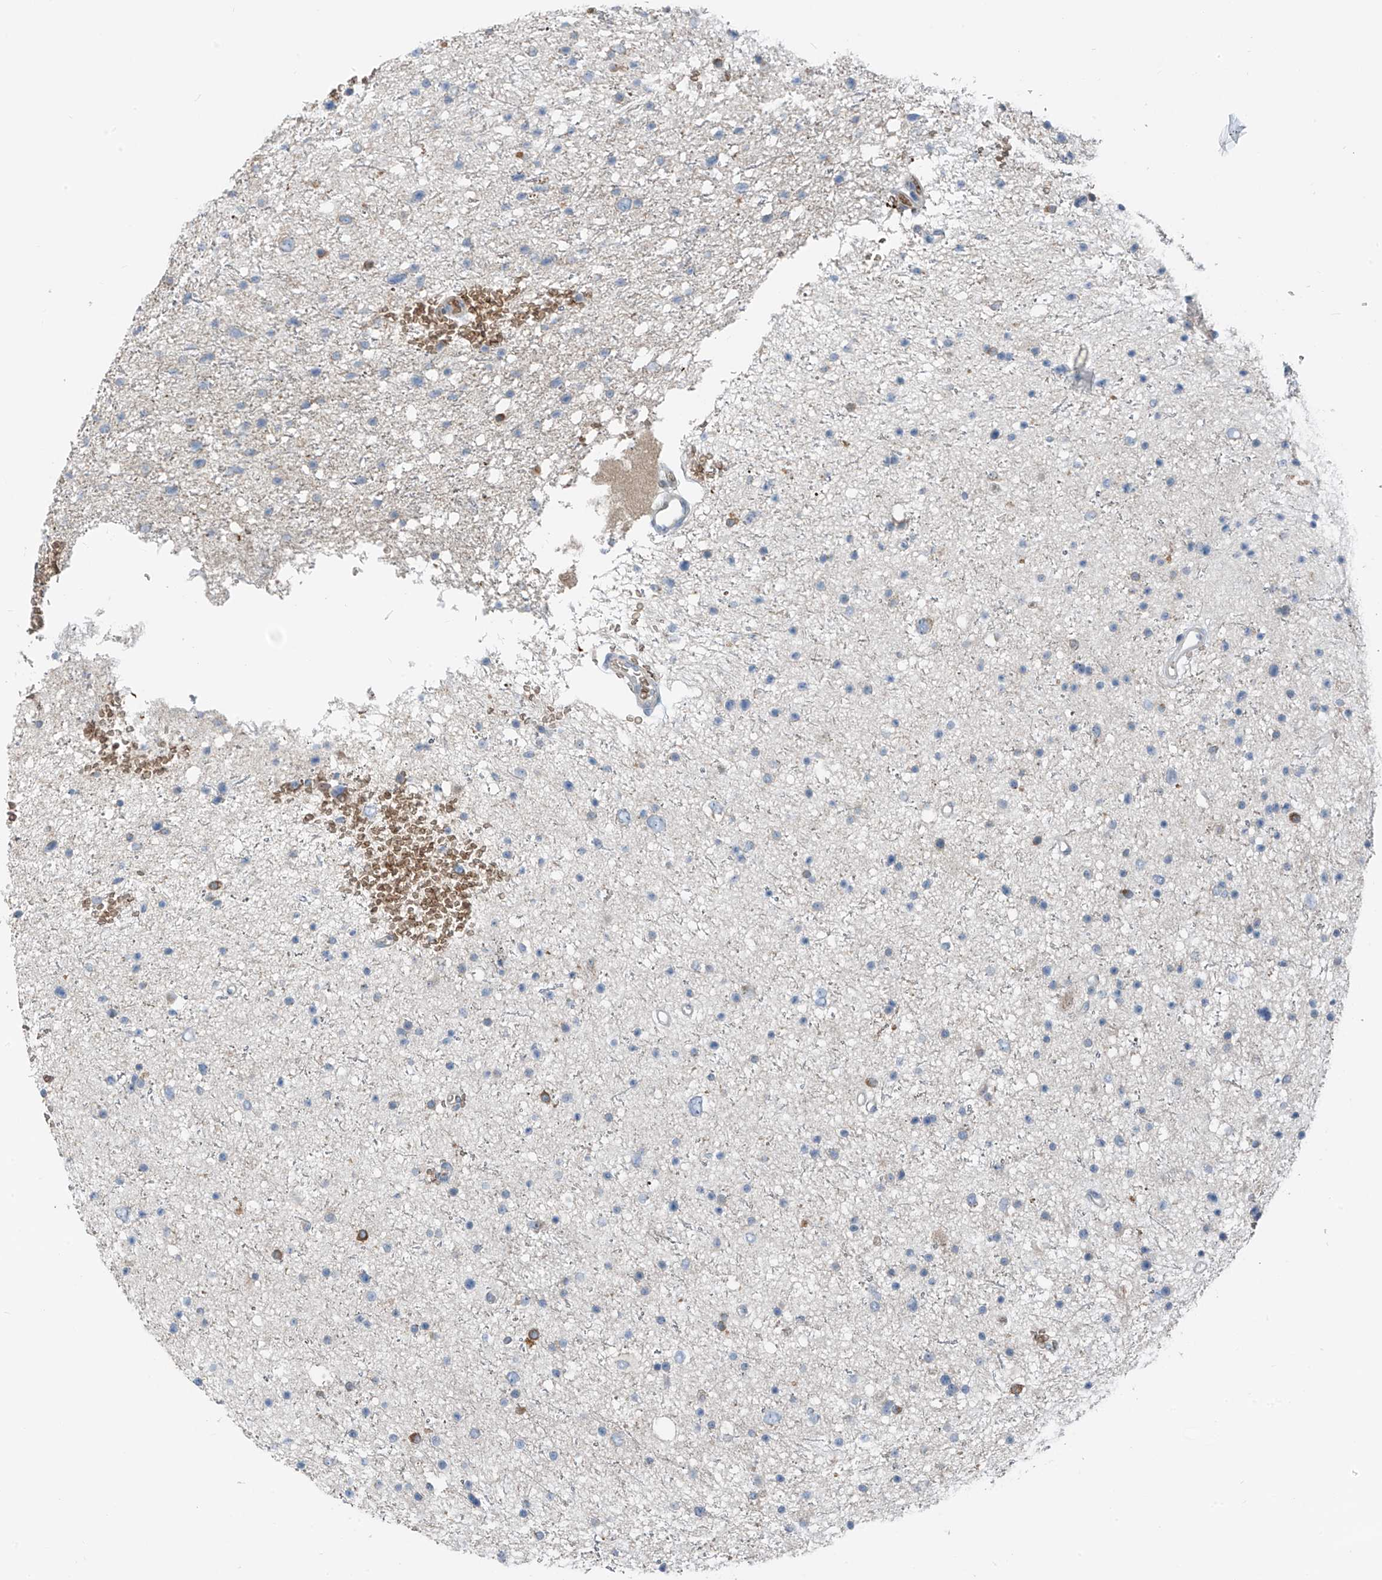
{"staining": {"intensity": "negative", "quantity": "none", "location": "none"}, "tissue": "glioma", "cell_type": "Tumor cells", "image_type": "cancer", "snomed": [{"axis": "morphology", "description": "Glioma, malignant, Low grade"}, {"axis": "topography", "description": "Brain"}], "caption": "Tumor cells show no significant protein expression in glioma.", "gene": "SLC12A6", "patient": {"sex": "female", "age": 37}}